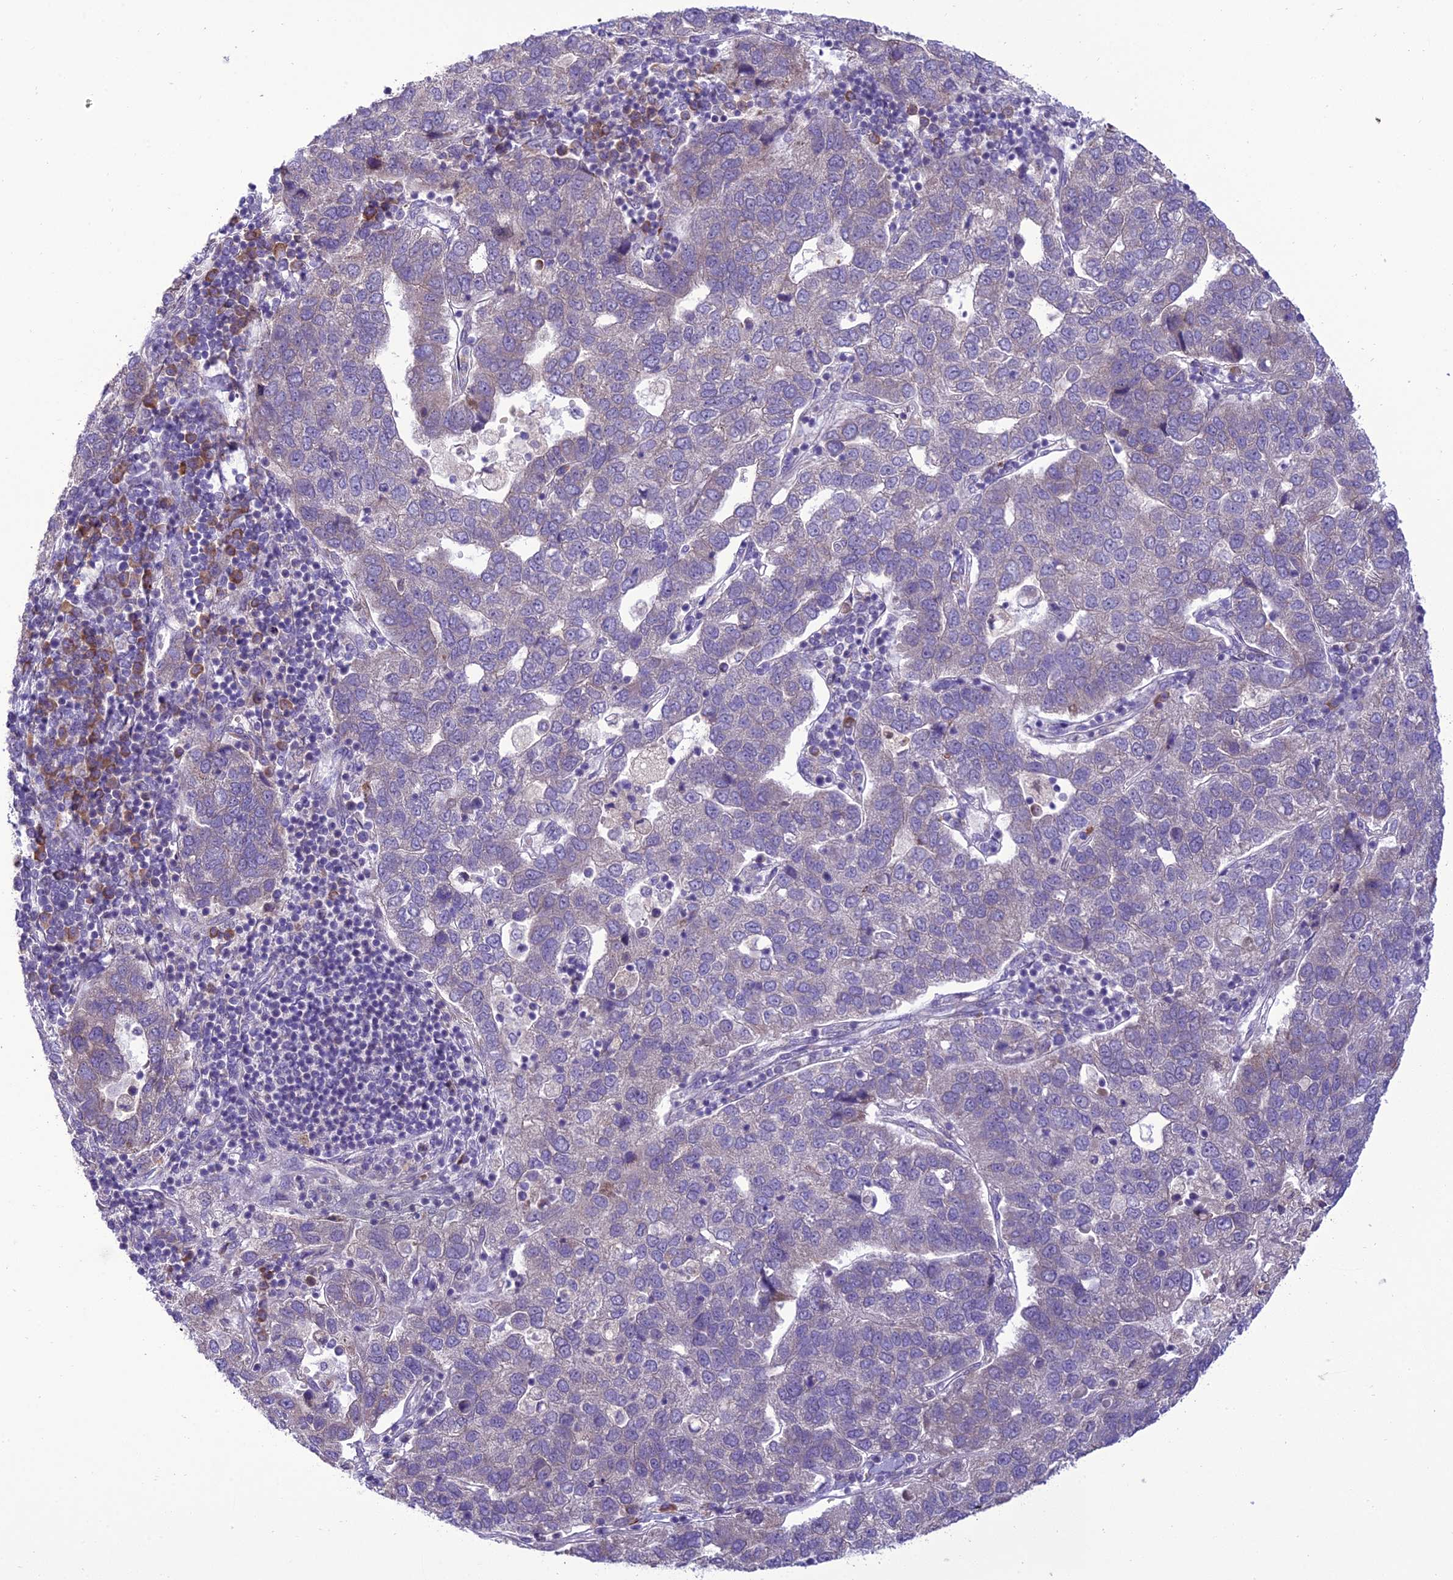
{"staining": {"intensity": "weak", "quantity": "<25%", "location": "cytoplasmic/membranous"}, "tissue": "pancreatic cancer", "cell_type": "Tumor cells", "image_type": "cancer", "snomed": [{"axis": "morphology", "description": "Adenocarcinoma, NOS"}, {"axis": "topography", "description": "Pancreas"}], "caption": "Histopathology image shows no protein positivity in tumor cells of pancreatic cancer (adenocarcinoma) tissue. (IHC, brightfield microscopy, high magnification).", "gene": "NEURL2", "patient": {"sex": "female", "age": 61}}